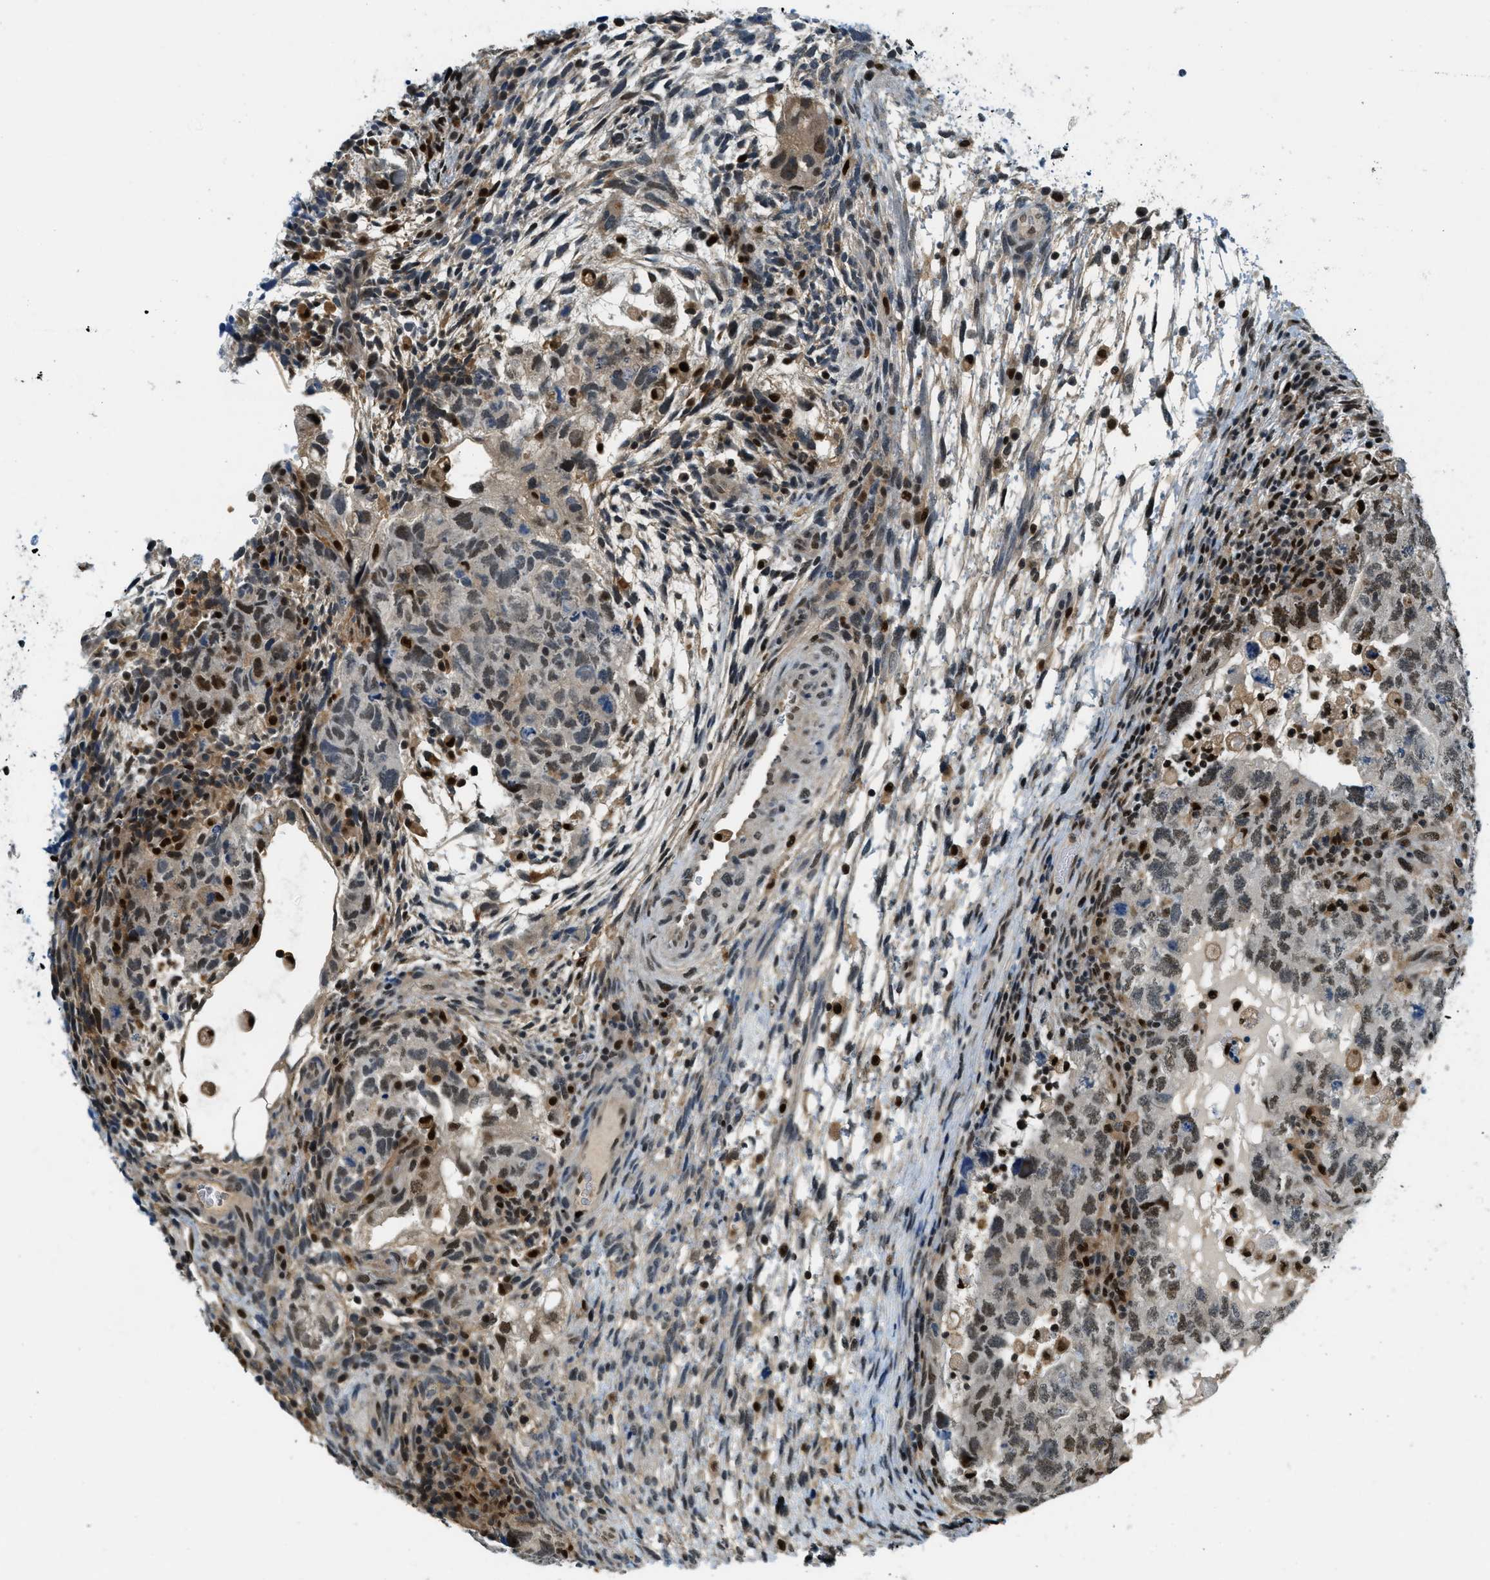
{"staining": {"intensity": "moderate", "quantity": ">75%", "location": "nuclear"}, "tissue": "testis cancer", "cell_type": "Tumor cells", "image_type": "cancer", "snomed": [{"axis": "morphology", "description": "Carcinoma, Embryonal, NOS"}, {"axis": "topography", "description": "Testis"}], "caption": "Brown immunohistochemical staining in human testis cancer shows moderate nuclear positivity in approximately >75% of tumor cells. (DAB = brown stain, brightfield microscopy at high magnification).", "gene": "OGFR", "patient": {"sex": "male", "age": 36}}